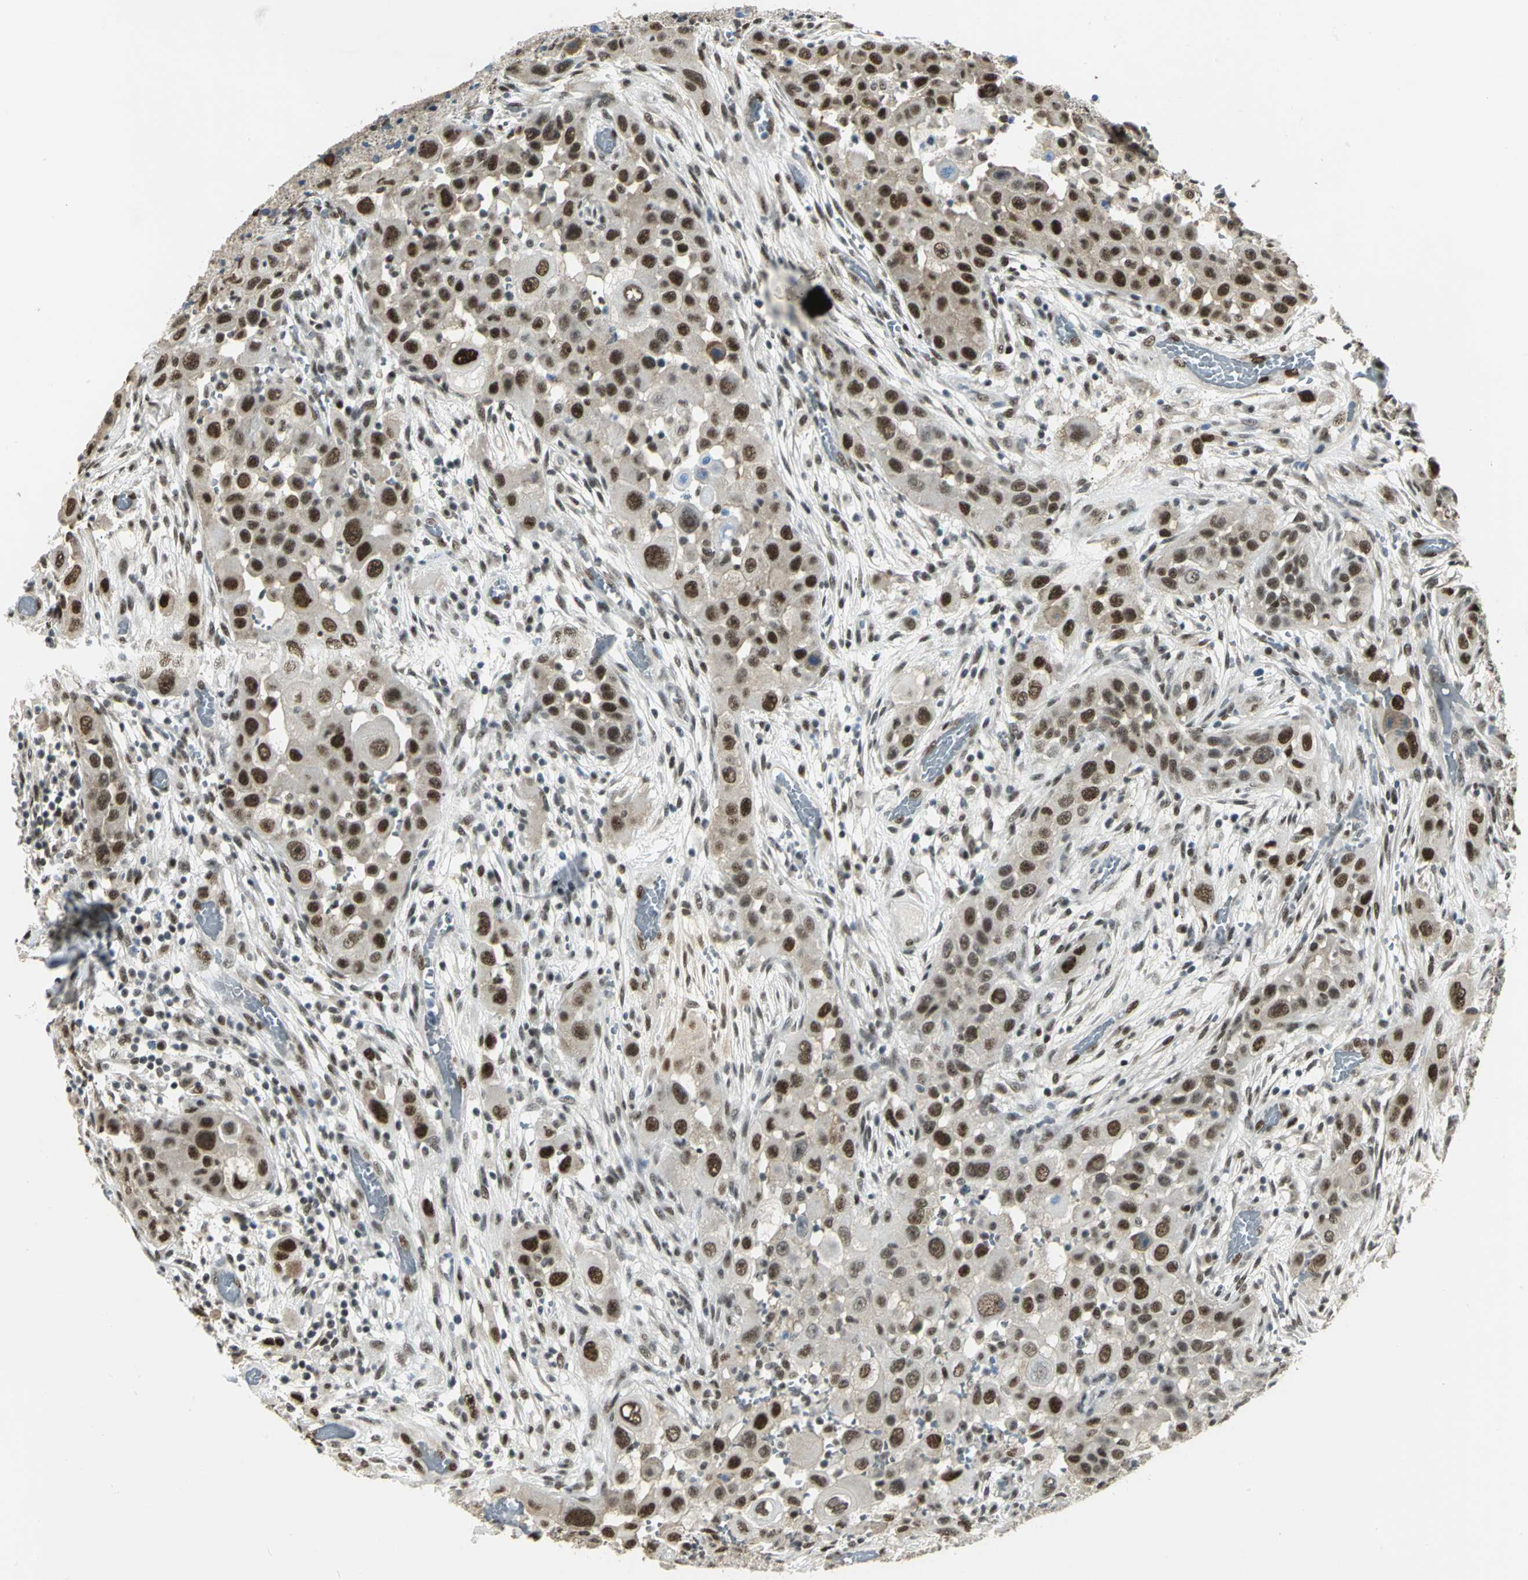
{"staining": {"intensity": "strong", "quantity": ">75%", "location": "nuclear"}, "tissue": "head and neck cancer", "cell_type": "Tumor cells", "image_type": "cancer", "snomed": [{"axis": "morphology", "description": "Carcinoma, NOS"}, {"axis": "topography", "description": "Head-Neck"}], "caption": "Immunohistochemistry (IHC) staining of head and neck cancer (carcinoma), which displays high levels of strong nuclear staining in approximately >75% of tumor cells indicating strong nuclear protein staining. The staining was performed using DAB (brown) for protein detection and nuclei were counterstained in hematoxylin (blue).", "gene": "DDX5", "patient": {"sex": "male", "age": 87}}